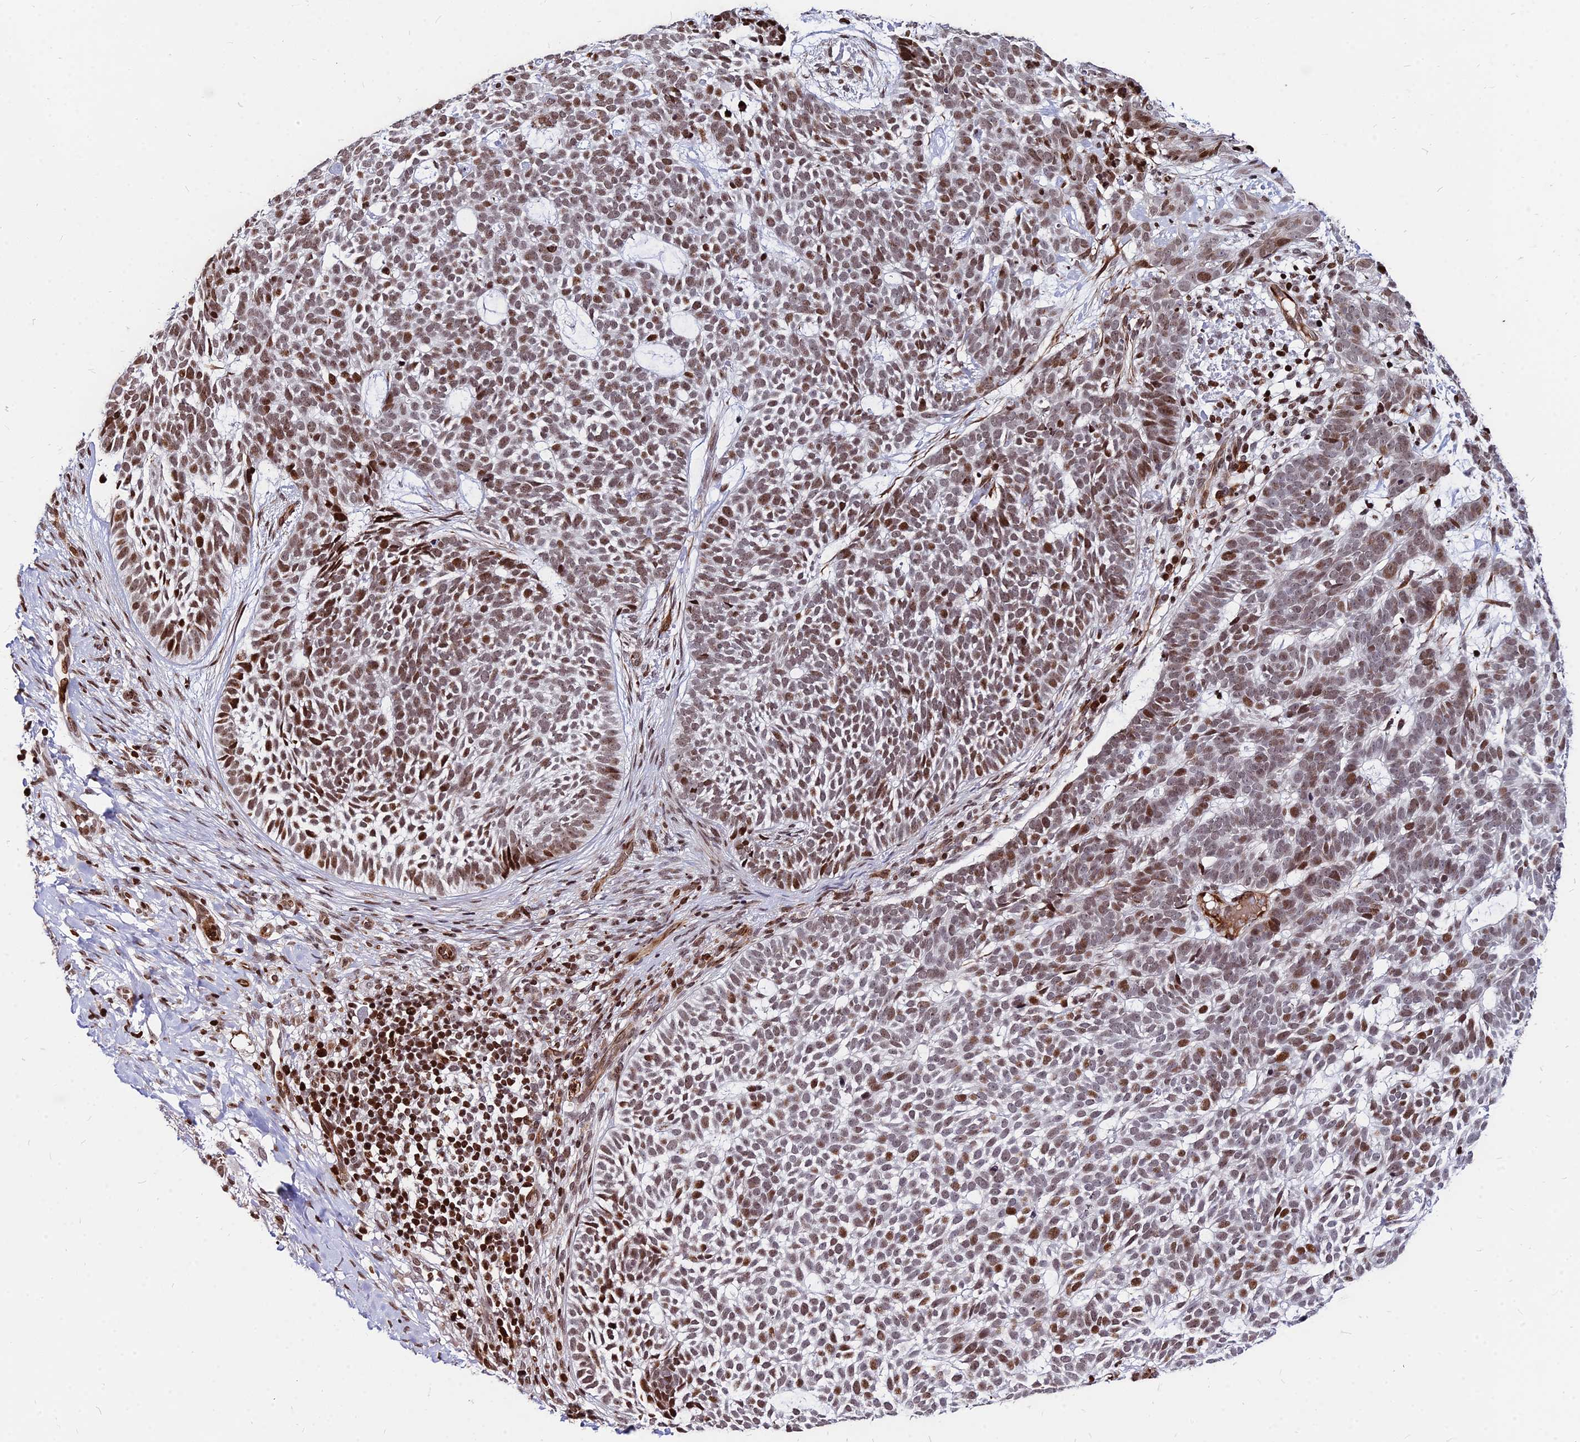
{"staining": {"intensity": "moderate", "quantity": ">75%", "location": "nuclear"}, "tissue": "skin cancer", "cell_type": "Tumor cells", "image_type": "cancer", "snomed": [{"axis": "morphology", "description": "Basal cell carcinoma"}, {"axis": "topography", "description": "Skin"}], "caption": "Basal cell carcinoma (skin) stained for a protein (brown) exhibits moderate nuclear positive staining in about >75% of tumor cells.", "gene": "NYAP2", "patient": {"sex": "female", "age": 78}}